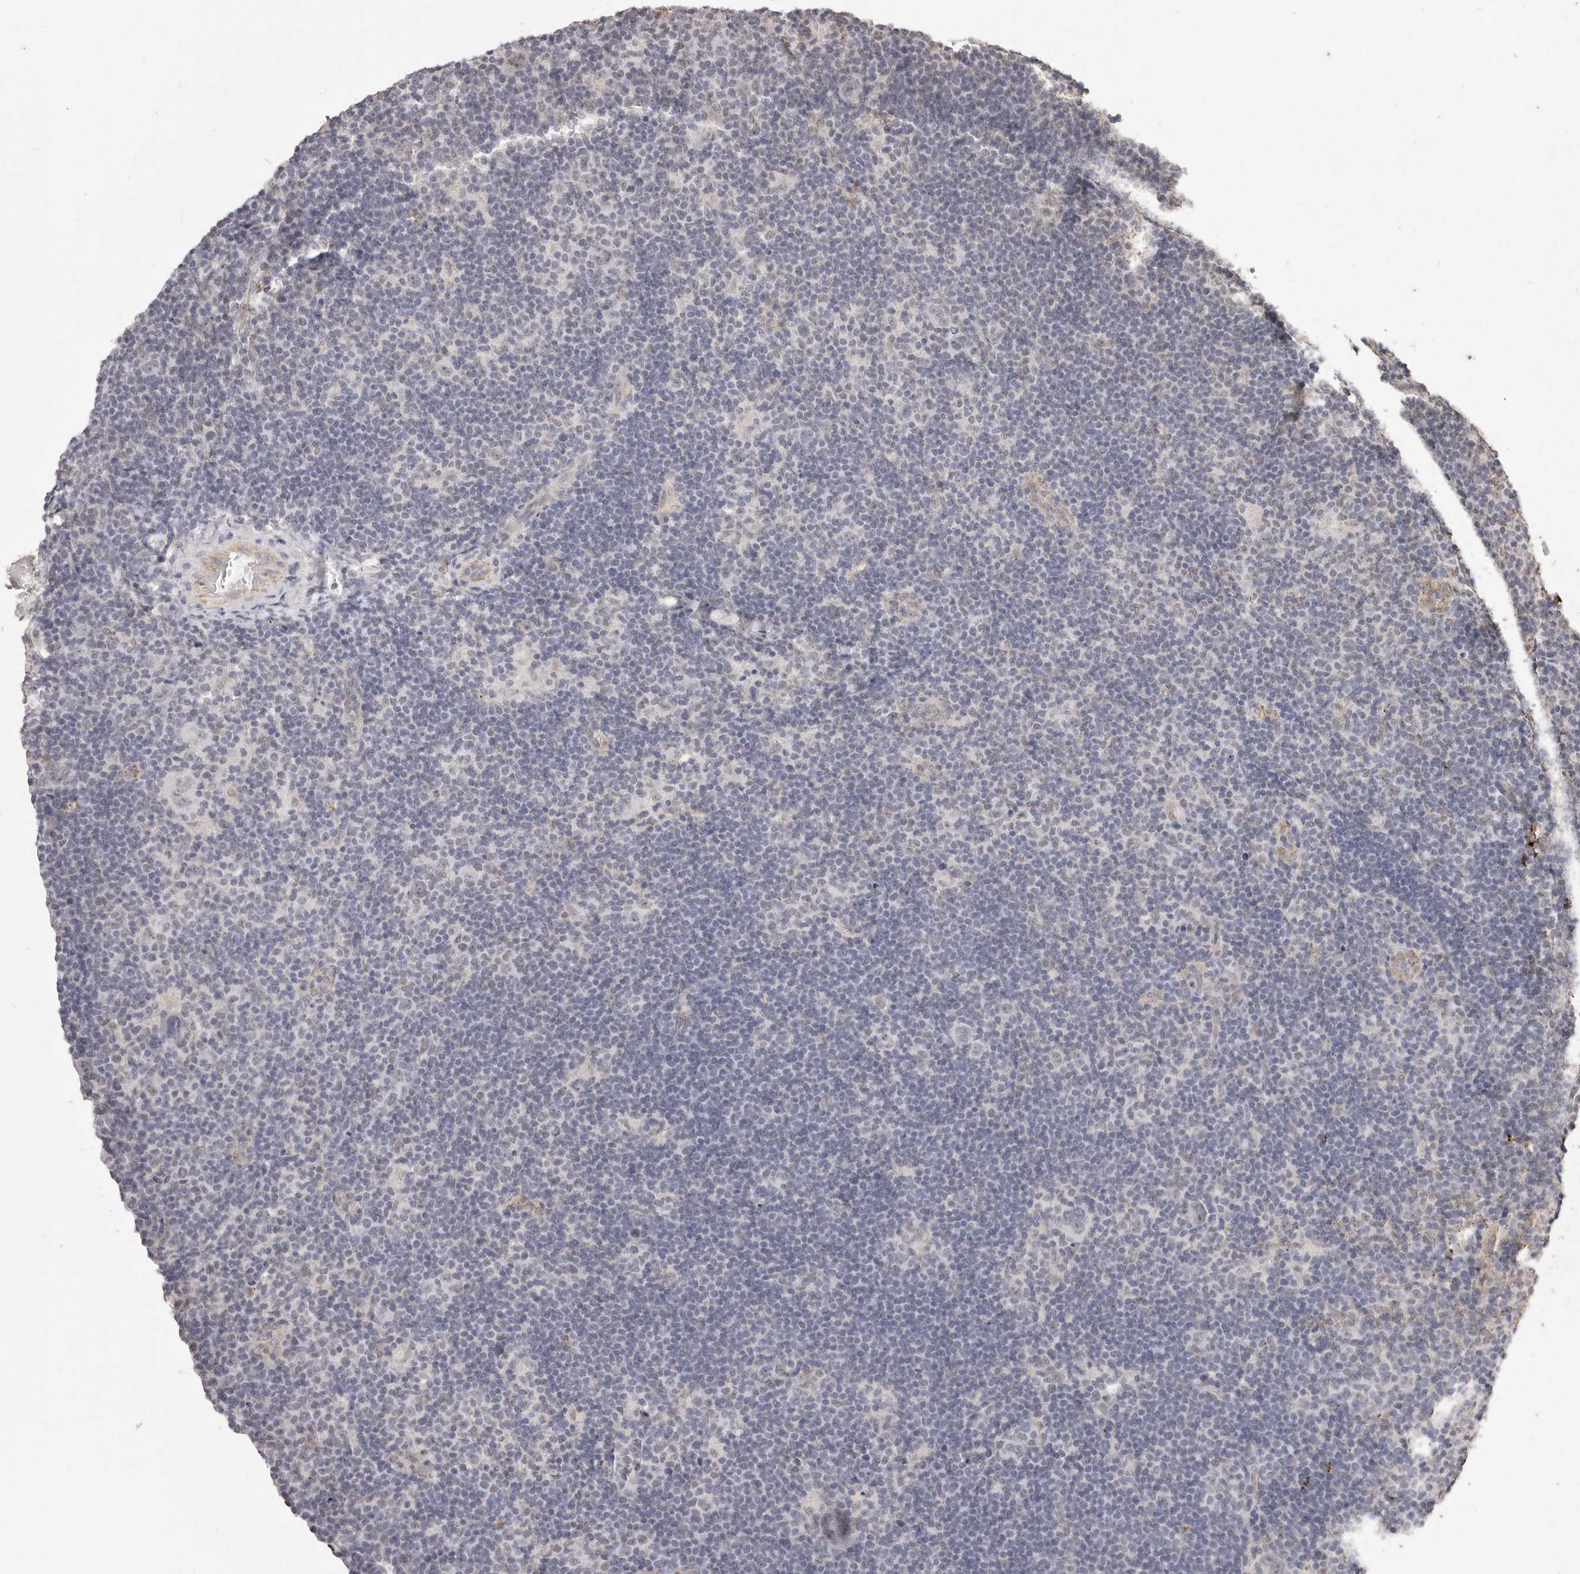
{"staining": {"intensity": "negative", "quantity": "none", "location": "none"}, "tissue": "lymphoma", "cell_type": "Tumor cells", "image_type": "cancer", "snomed": [{"axis": "morphology", "description": "Hodgkin's disease, NOS"}, {"axis": "topography", "description": "Lymph node"}], "caption": "Protein analysis of Hodgkin's disease displays no significant expression in tumor cells. (IHC, brightfield microscopy, high magnification).", "gene": "RPS6KA5", "patient": {"sex": "female", "age": 57}}